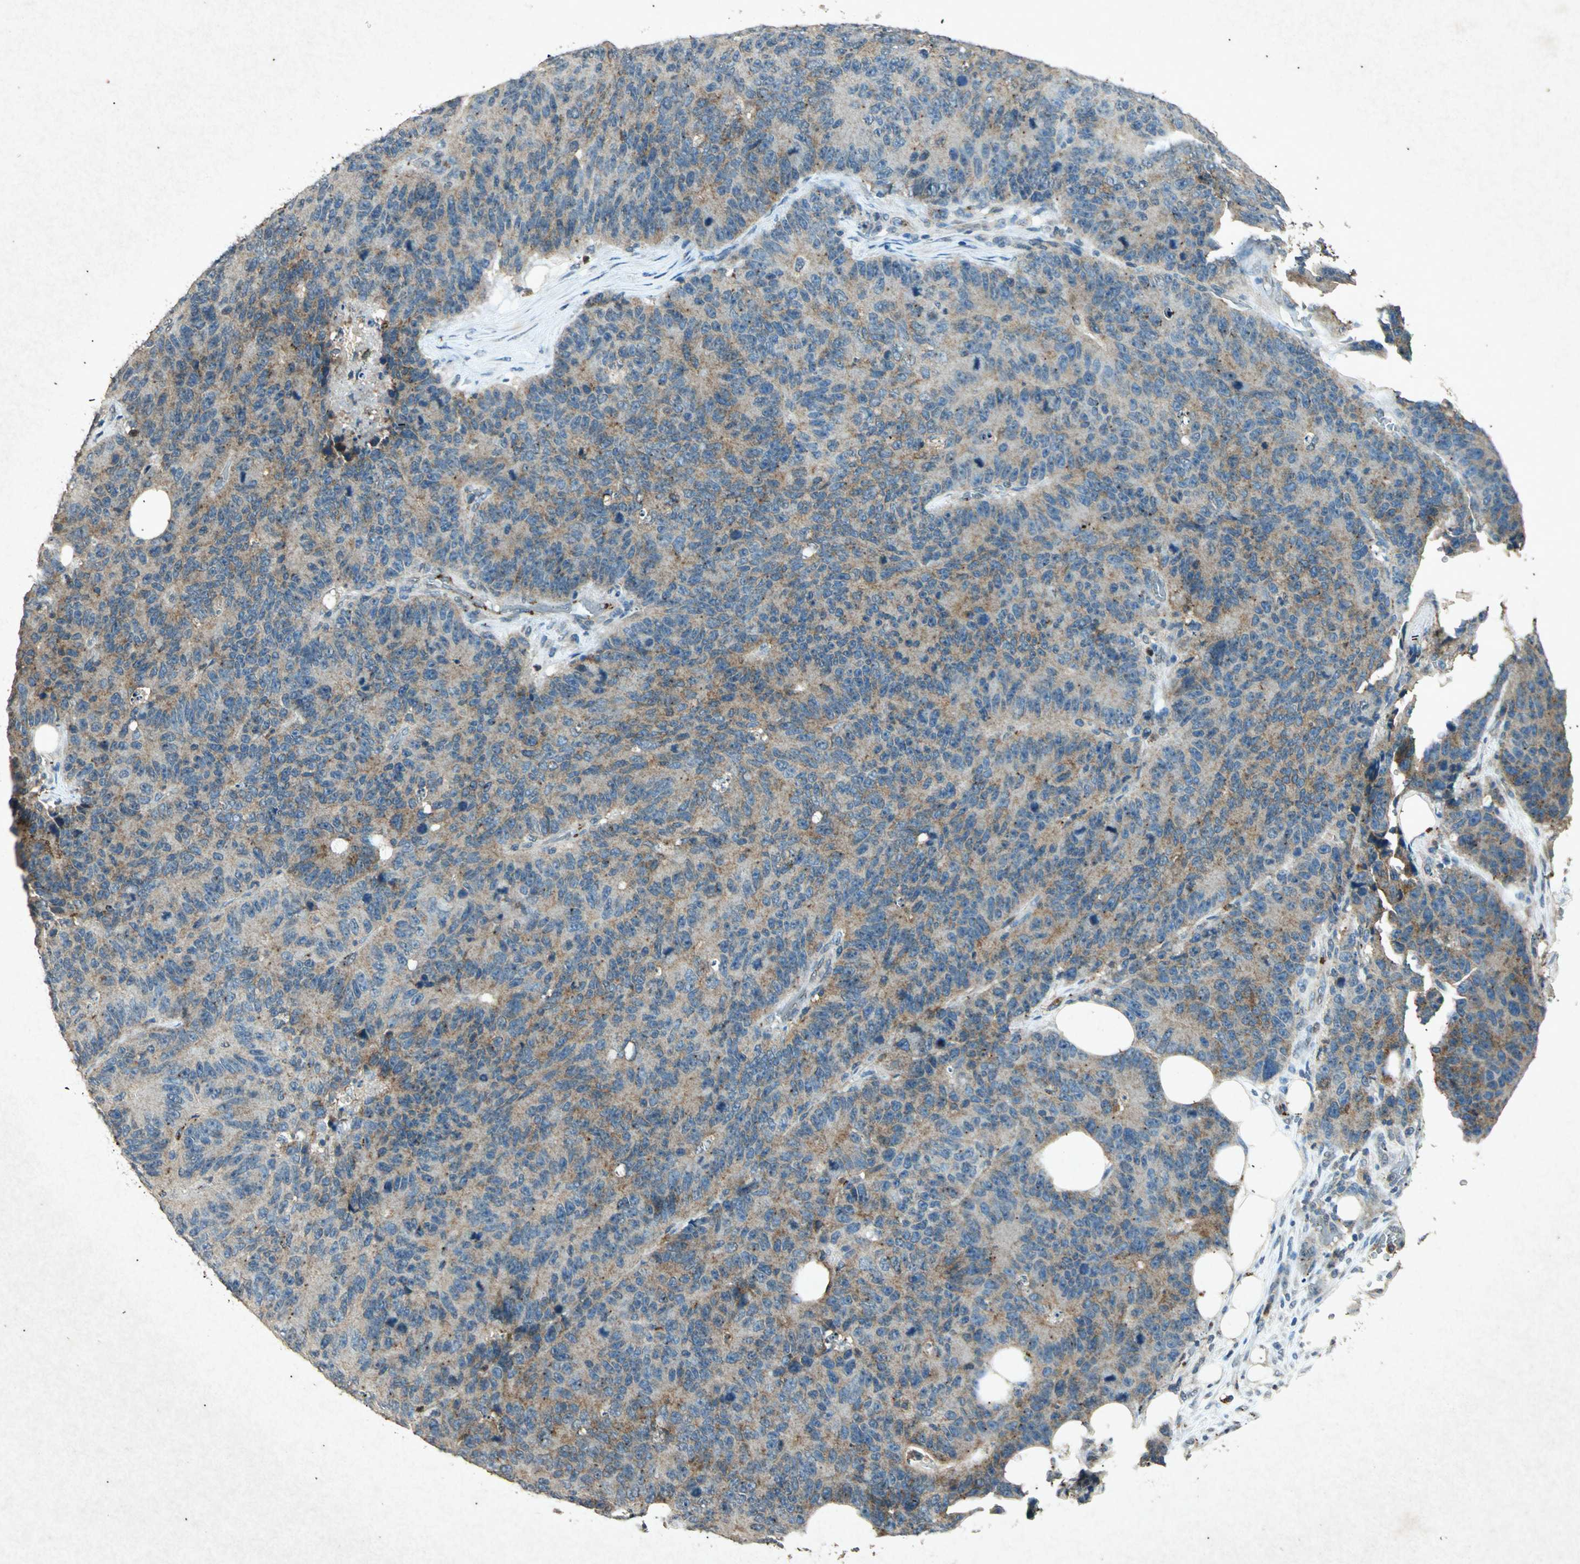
{"staining": {"intensity": "moderate", "quantity": "25%-75%", "location": "cytoplasmic/membranous"}, "tissue": "colorectal cancer", "cell_type": "Tumor cells", "image_type": "cancer", "snomed": [{"axis": "morphology", "description": "Adenocarcinoma, NOS"}, {"axis": "topography", "description": "Colon"}], "caption": "Immunohistochemistry of human colorectal cancer (adenocarcinoma) reveals medium levels of moderate cytoplasmic/membranous staining in approximately 25%-75% of tumor cells.", "gene": "PSEN1", "patient": {"sex": "female", "age": 86}}